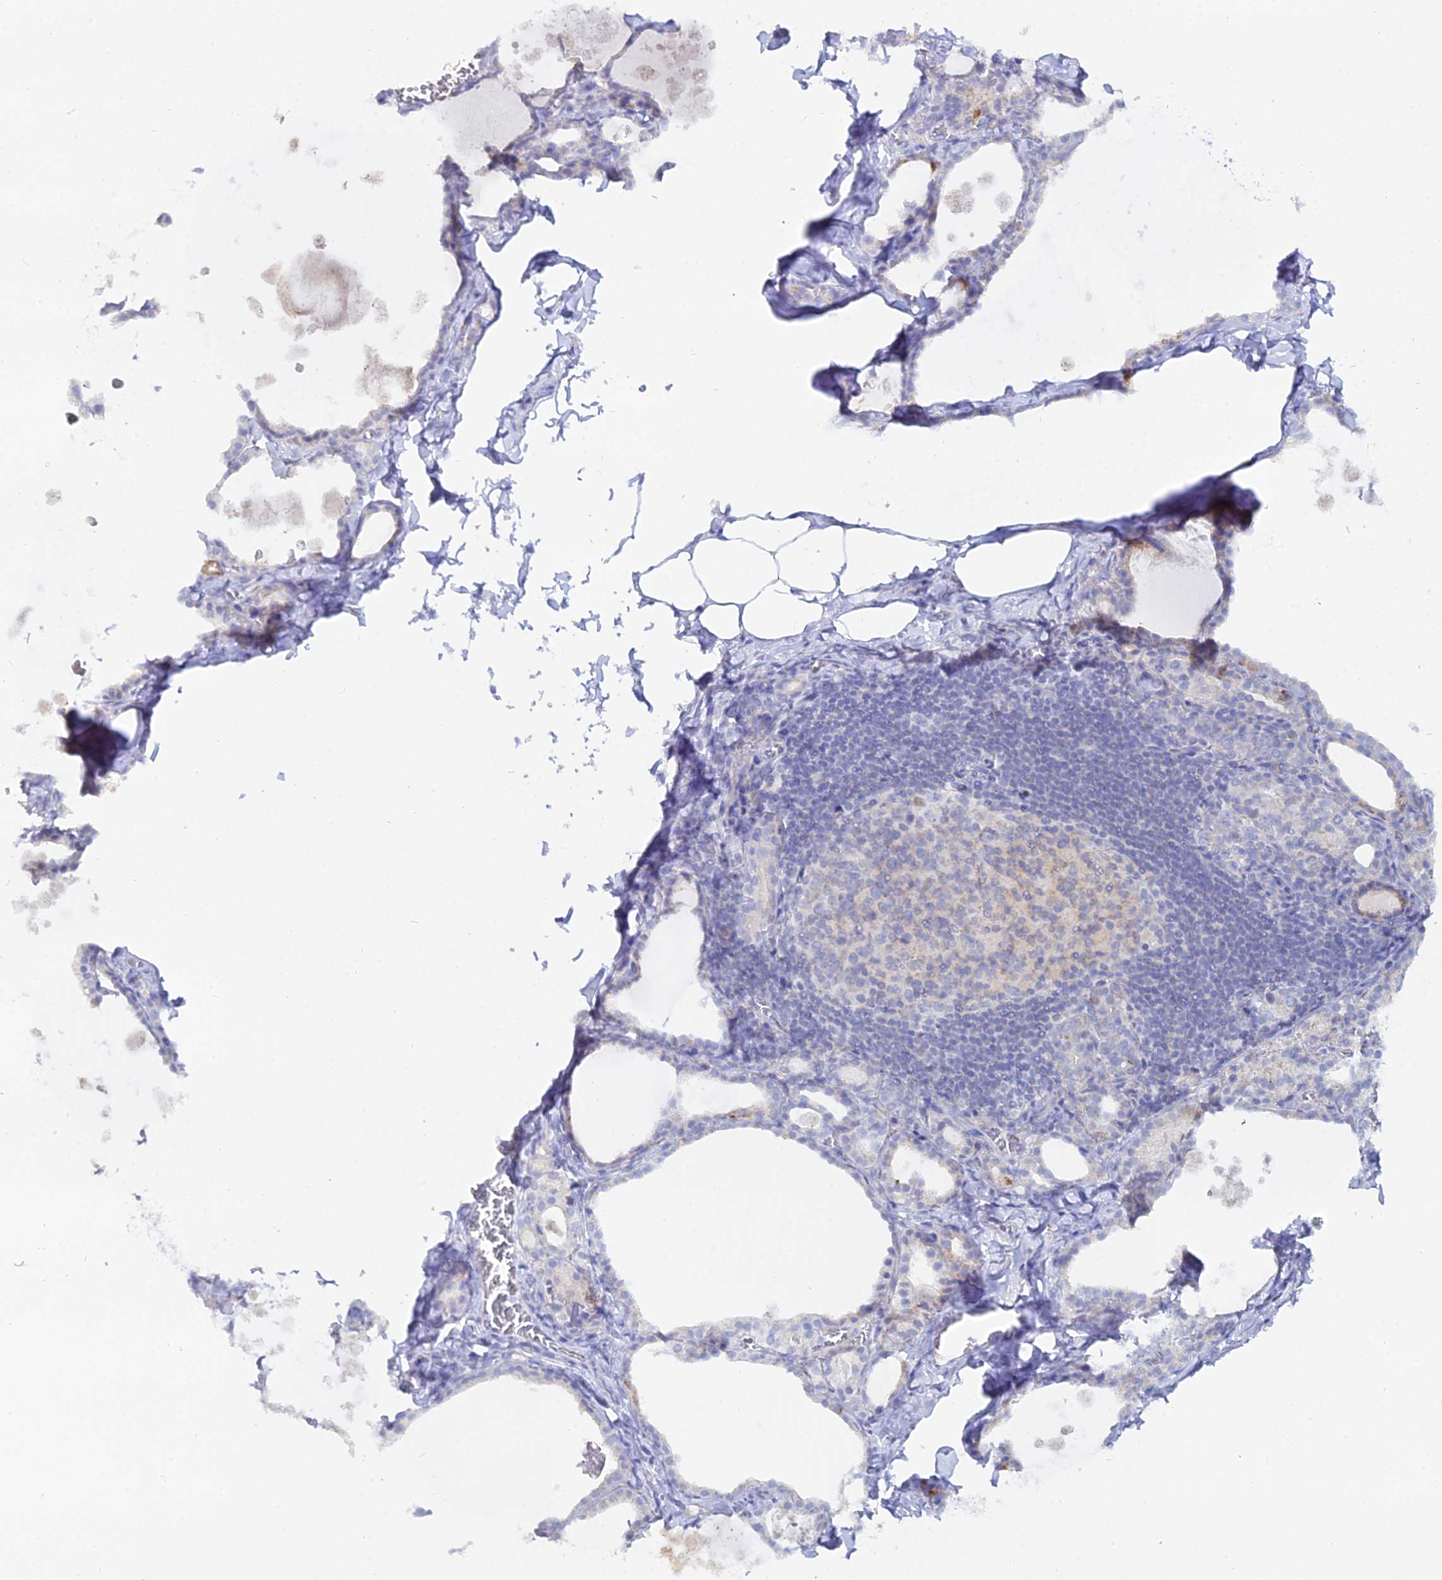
{"staining": {"intensity": "negative", "quantity": "none", "location": "none"}, "tissue": "thyroid gland", "cell_type": "Glandular cells", "image_type": "normal", "snomed": [{"axis": "morphology", "description": "Normal tissue, NOS"}, {"axis": "topography", "description": "Thyroid gland"}], "caption": "This micrograph is of normal thyroid gland stained with immunohistochemistry (IHC) to label a protein in brown with the nuclei are counter-stained blue. There is no positivity in glandular cells.", "gene": "DHX34", "patient": {"sex": "male", "age": 56}}